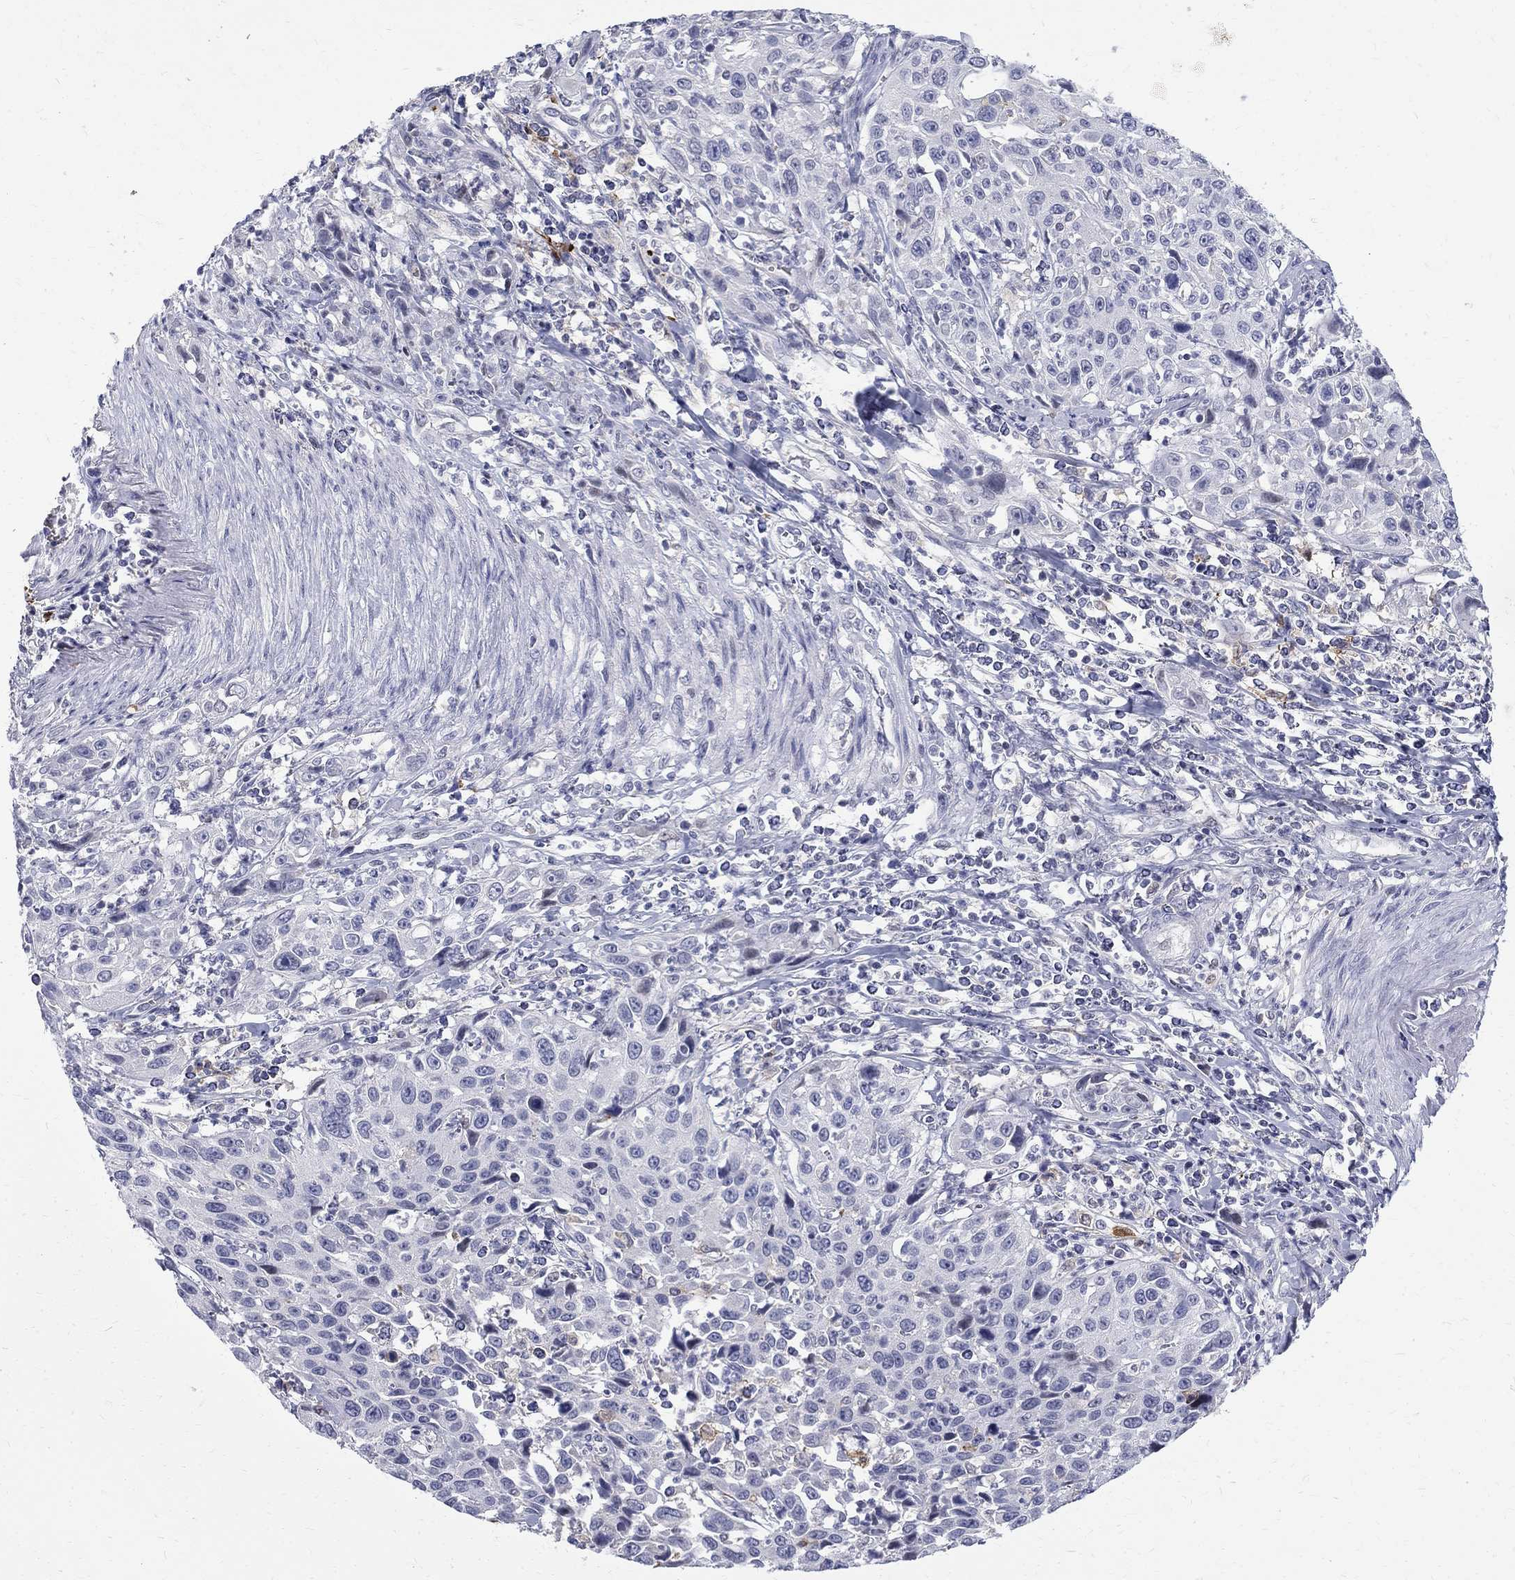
{"staining": {"intensity": "negative", "quantity": "none", "location": "none"}, "tissue": "cervical cancer", "cell_type": "Tumor cells", "image_type": "cancer", "snomed": [{"axis": "morphology", "description": "Squamous cell carcinoma, NOS"}, {"axis": "topography", "description": "Cervix"}], "caption": "Tumor cells are negative for brown protein staining in cervical squamous cell carcinoma. (DAB (3,3'-diaminobenzidine) immunohistochemistry (IHC), high magnification).", "gene": "AGER", "patient": {"sex": "female", "age": 26}}